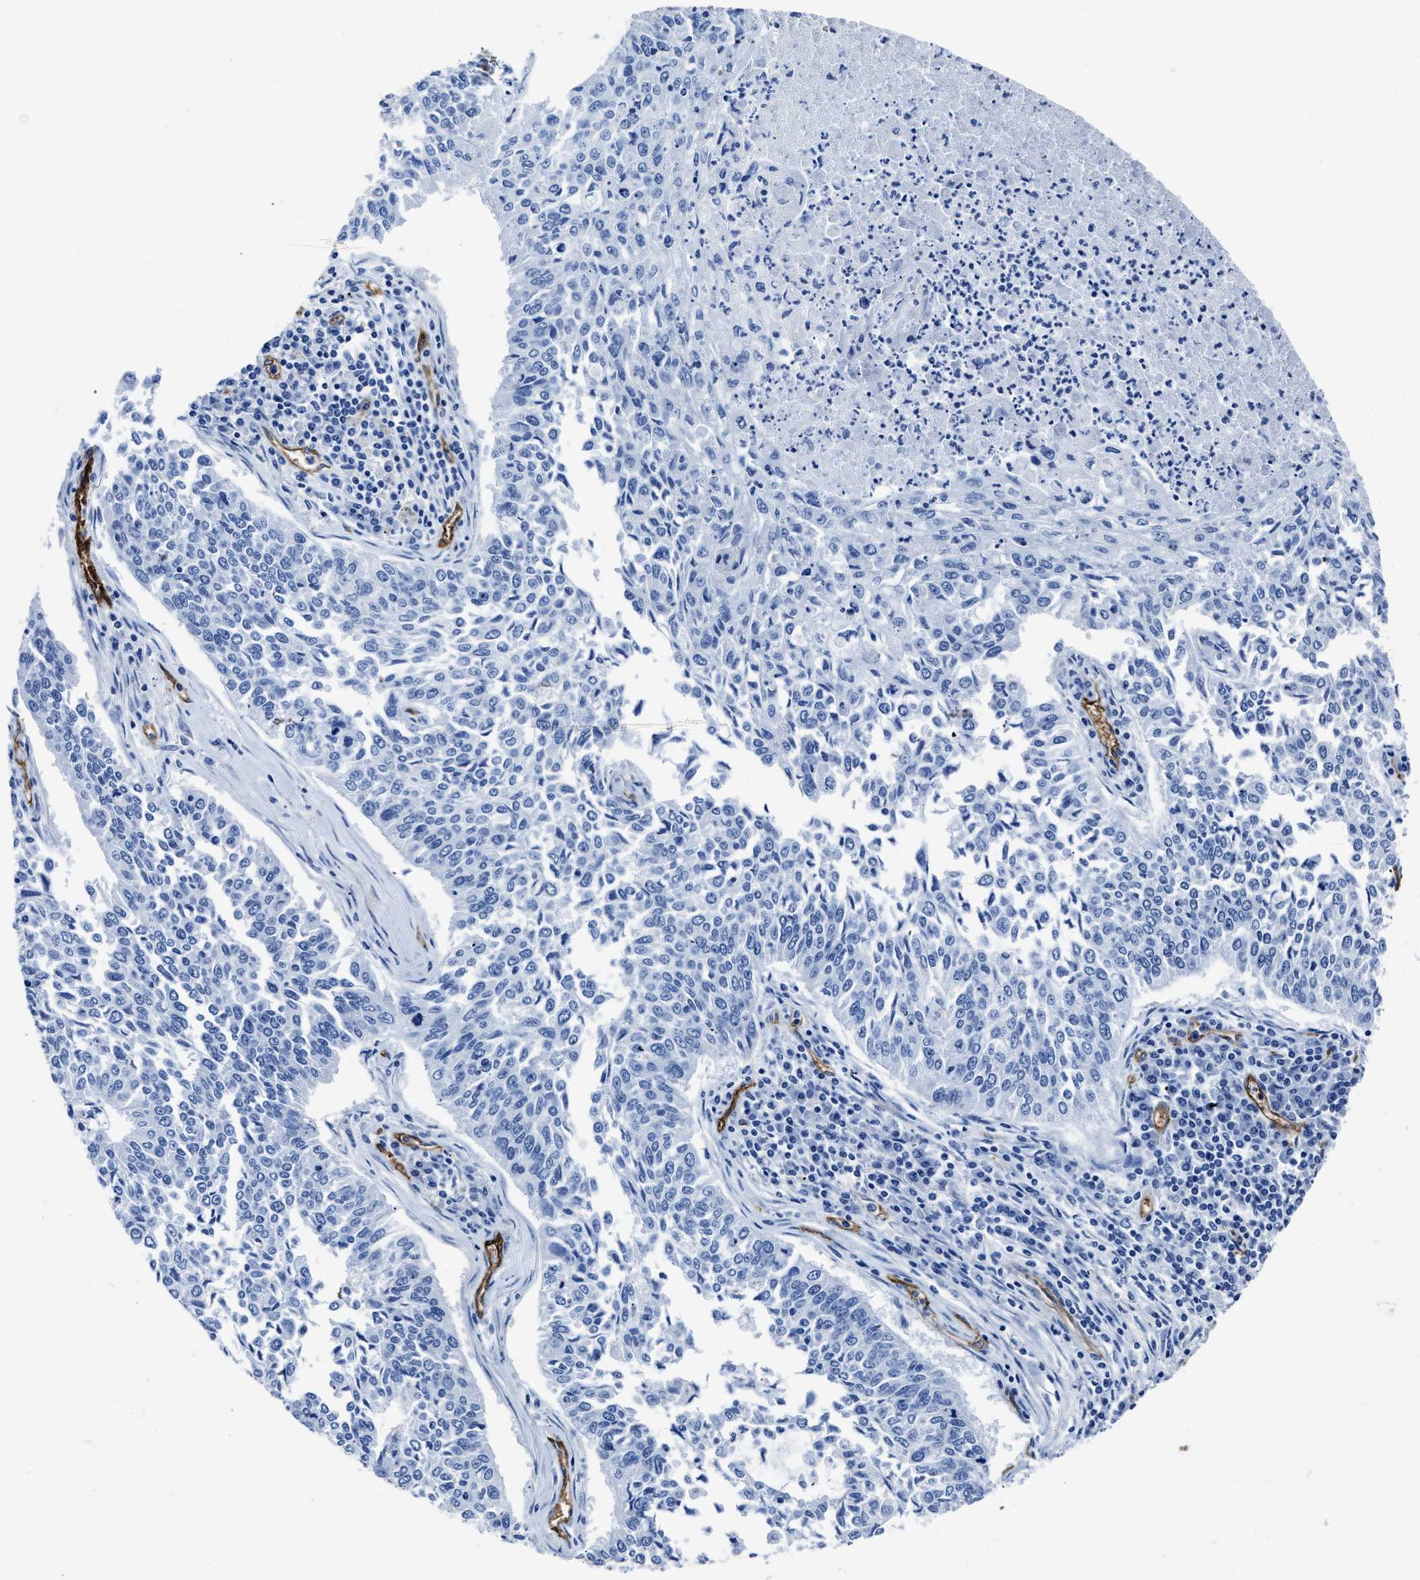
{"staining": {"intensity": "negative", "quantity": "none", "location": "none"}, "tissue": "lung cancer", "cell_type": "Tumor cells", "image_type": "cancer", "snomed": [{"axis": "morphology", "description": "Normal tissue, NOS"}, {"axis": "morphology", "description": "Squamous cell carcinoma, NOS"}, {"axis": "topography", "description": "Cartilage tissue"}, {"axis": "topography", "description": "Bronchus"}, {"axis": "topography", "description": "Lung"}], "caption": "The immunohistochemistry micrograph has no significant positivity in tumor cells of lung cancer (squamous cell carcinoma) tissue.", "gene": "AQP1", "patient": {"sex": "female", "age": 49}}